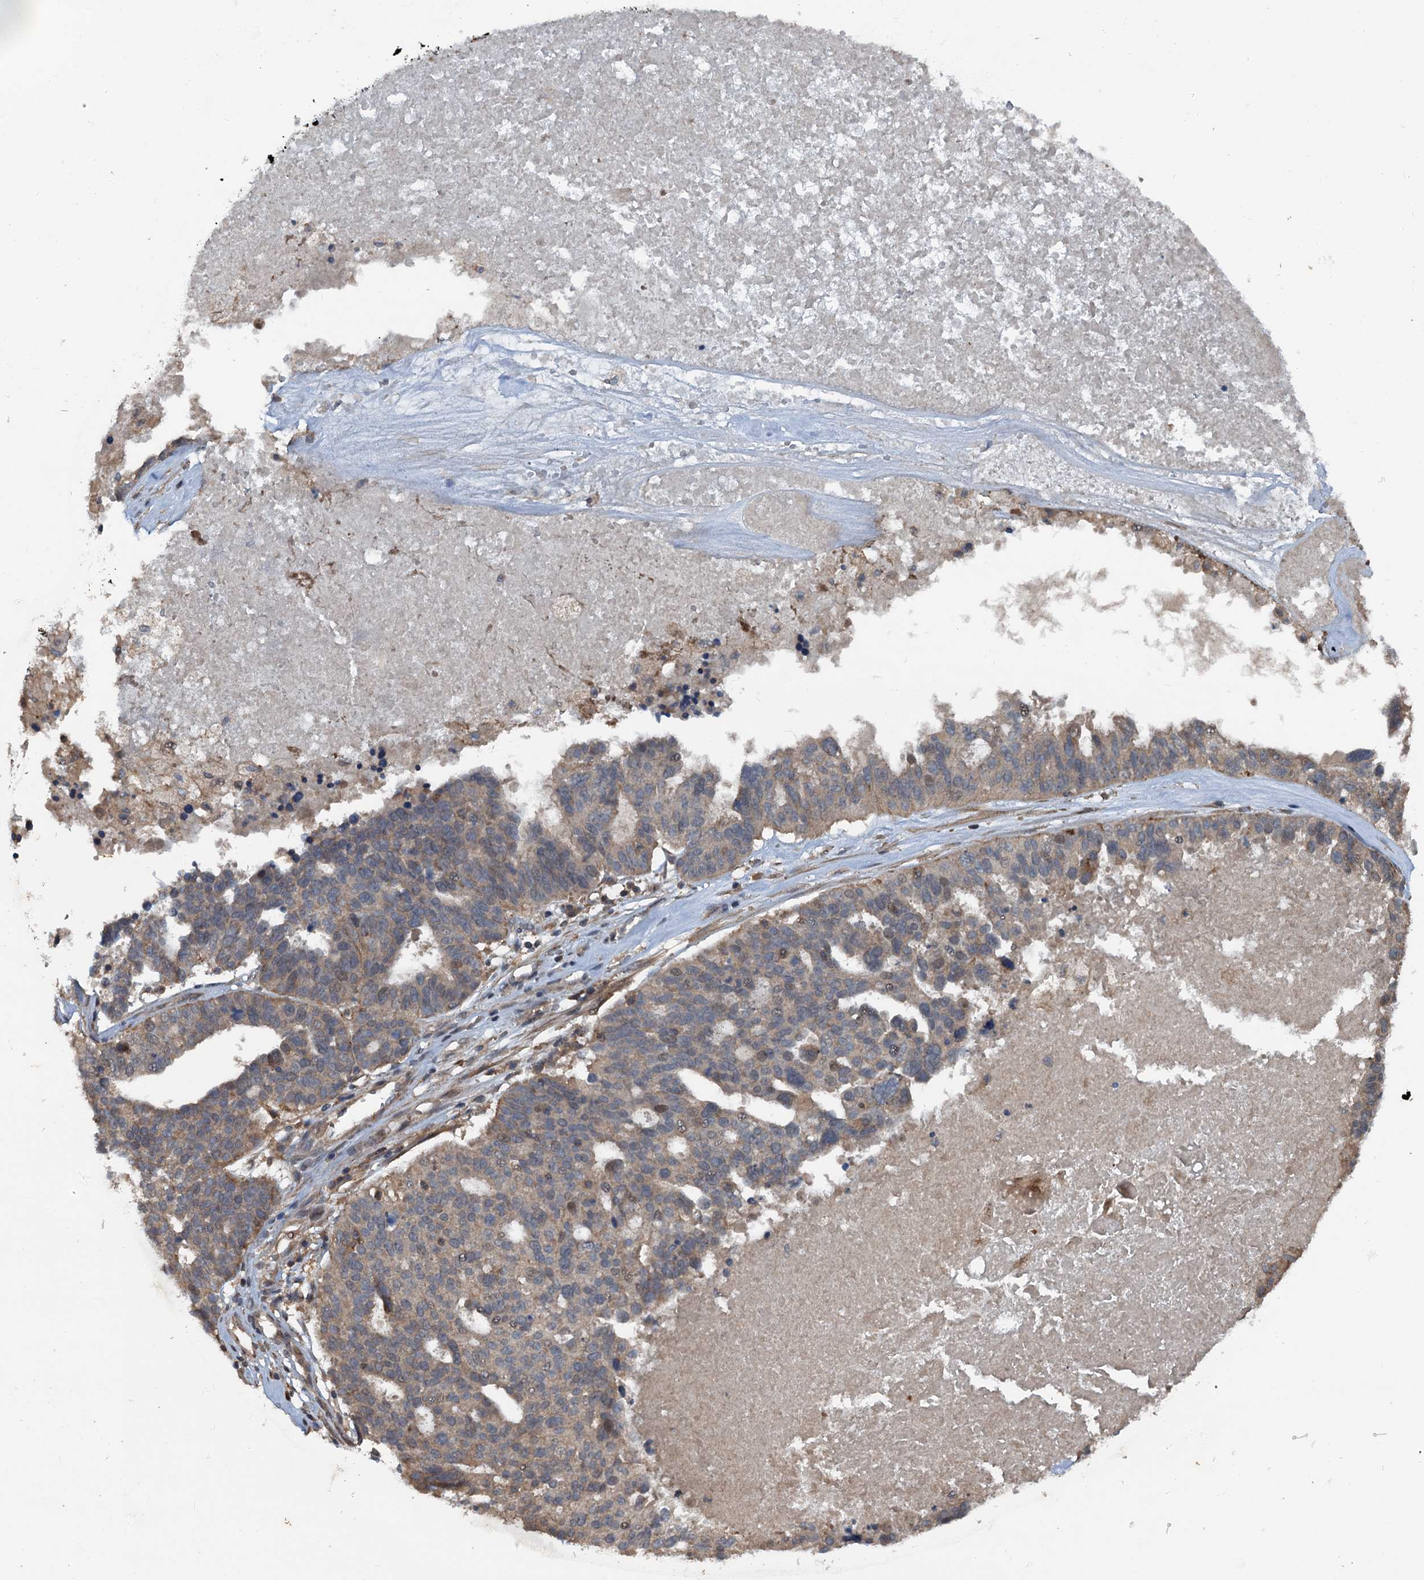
{"staining": {"intensity": "weak", "quantity": ">75%", "location": "cytoplasmic/membranous"}, "tissue": "ovarian cancer", "cell_type": "Tumor cells", "image_type": "cancer", "snomed": [{"axis": "morphology", "description": "Cystadenocarcinoma, serous, NOS"}, {"axis": "topography", "description": "Ovary"}], "caption": "The immunohistochemical stain labels weak cytoplasmic/membranous staining in tumor cells of ovarian cancer (serous cystadenocarcinoma) tissue. The staining was performed using DAB (3,3'-diaminobenzidine), with brown indicating positive protein expression. Nuclei are stained blue with hematoxylin.", "gene": "TEDC1", "patient": {"sex": "female", "age": 59}}